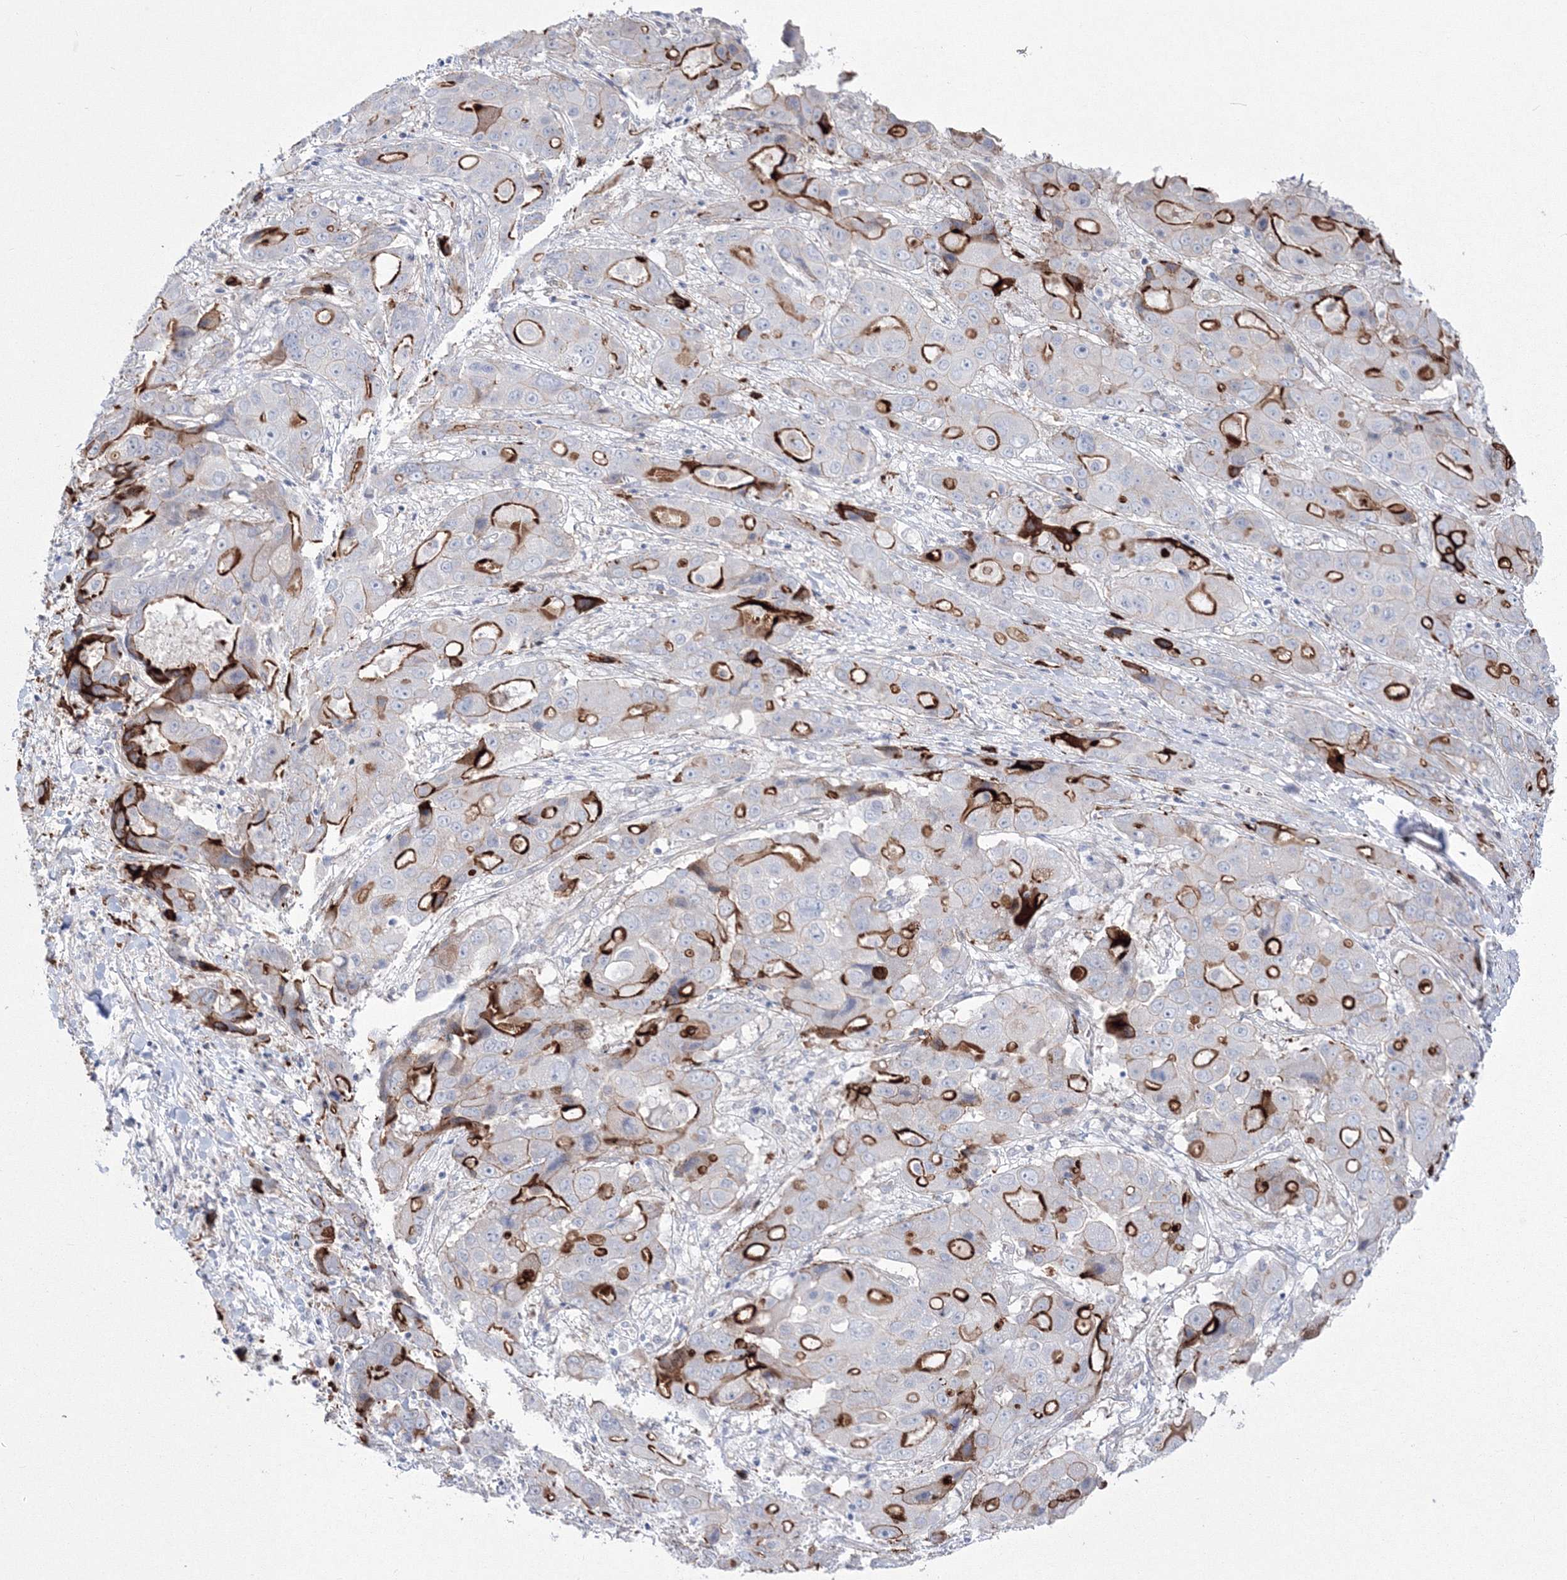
{"staining": {"intensity": "strong", "quantity": "<25%", "location": "cytoplasmic/membranous"}, "tissue": "liver cancer", "cell_type": "Tumor cells", "image_type": "cancer", "snomed": [{"axis": "morphology", "description": "Cholangiocarcinoma"}, {"axis": "topography", "description": "Liver"}], "caption": "Liver cholangiocarcinoma stained with a protein marker displays strong staining in tumor cells.", "gene": "HYAL2", "patient": {"sex": "male", "age": 67}}